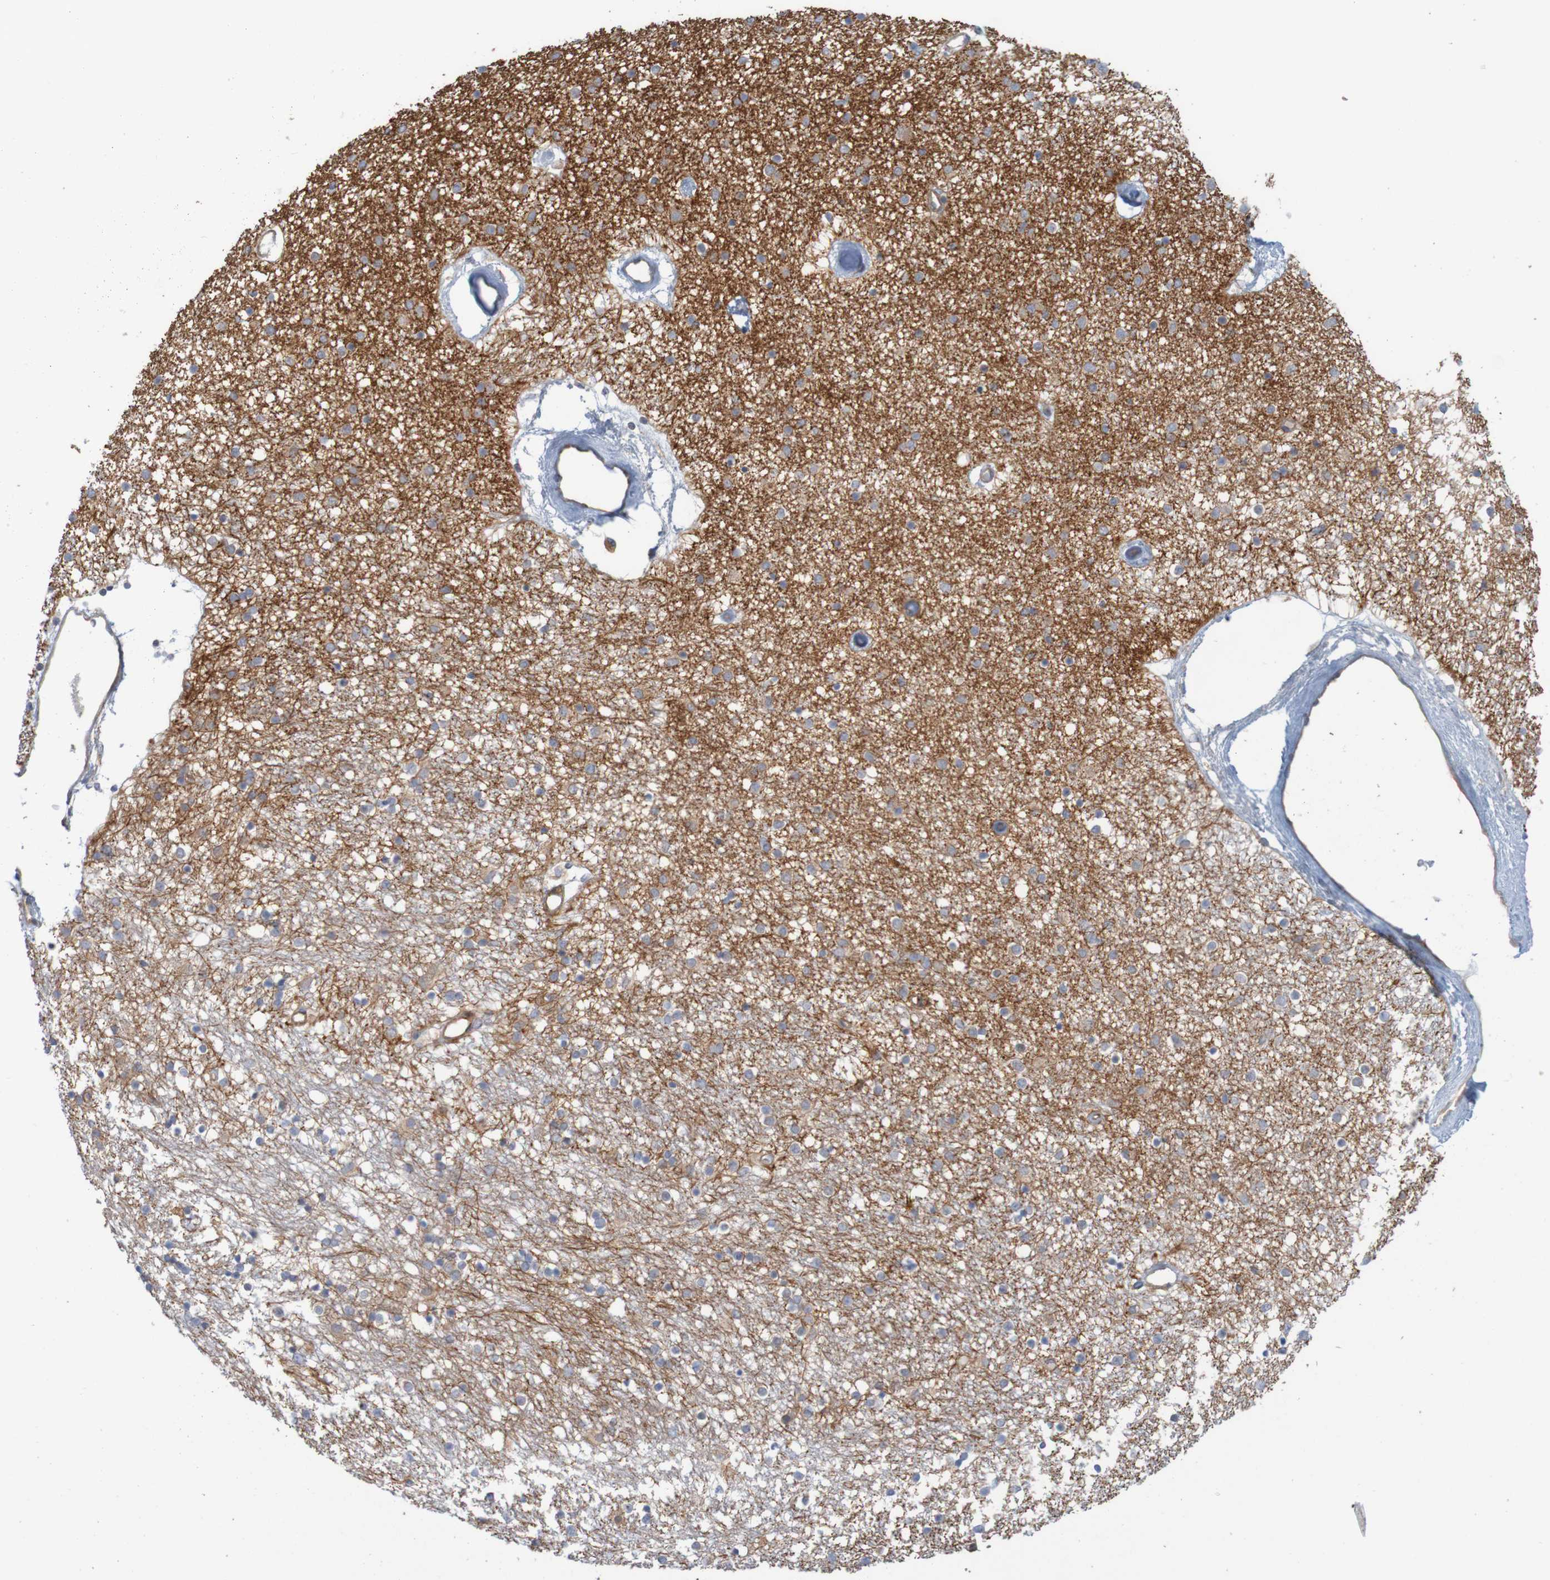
{"staining": {"intensity": "moderate", "quantity": "25%-75%", "location": "cytoplasmic/membranous"}, "tissue": "caudate", "cell_type": "Glial cells", "image_type": "normal", "snomed": [{"axis": "morphology", "description": "Normal tissue, NOS"}, {"axis": "topography", "description": "Lateral ventricle wall"}], "caption": "A brown stain labels moderate cytoplasmic/membranous expression of a protein in glial cells of normal human caudate.", "gene": "KRT23", "patient": {"sex": "female", "age": 54}}